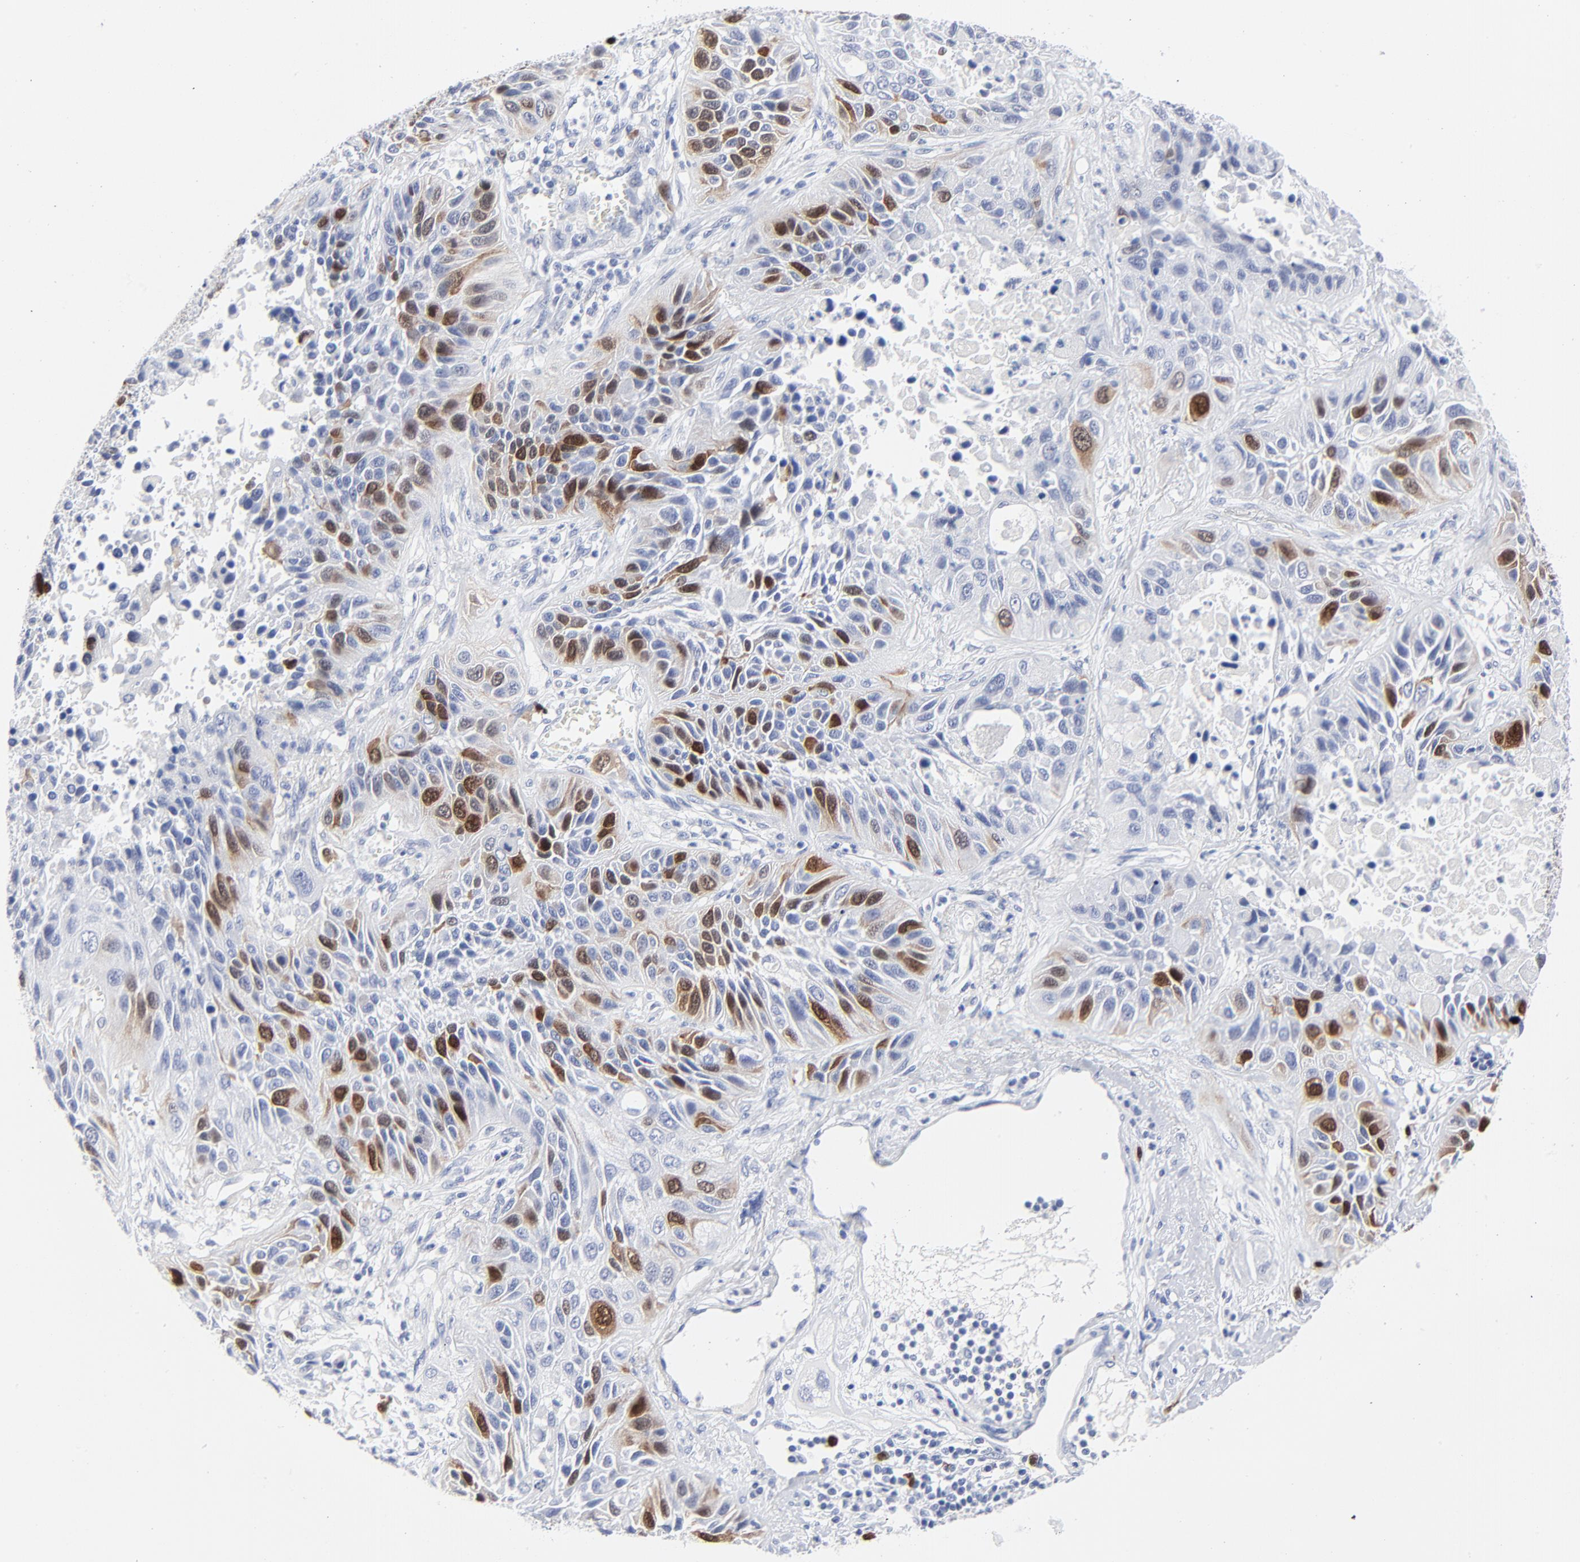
{"staining": {"intensity": "strong", "quantity": "25%-75%", "location": "cytoplasmic/membranous,nuclear"}, "tissue": "lung cancer", "cell_type": "Tumor cells", "image_type": "cancer", "snomed": [{"axis": "morphology", "description": "Squamous cell carcinoma, NOS"}, {"axis": "topography", "description": "Lung"}], "caption": "Strong cytoplasmic/membranous and nuclear protein positivity is appreciated in approximately 25%-75% of tumor cells in lung cancer. The protein of interest is shown in brown color, while the nuclei are stained blue.", "gene": "CDK1", "patient": {"sex": "female", "age": 76}}